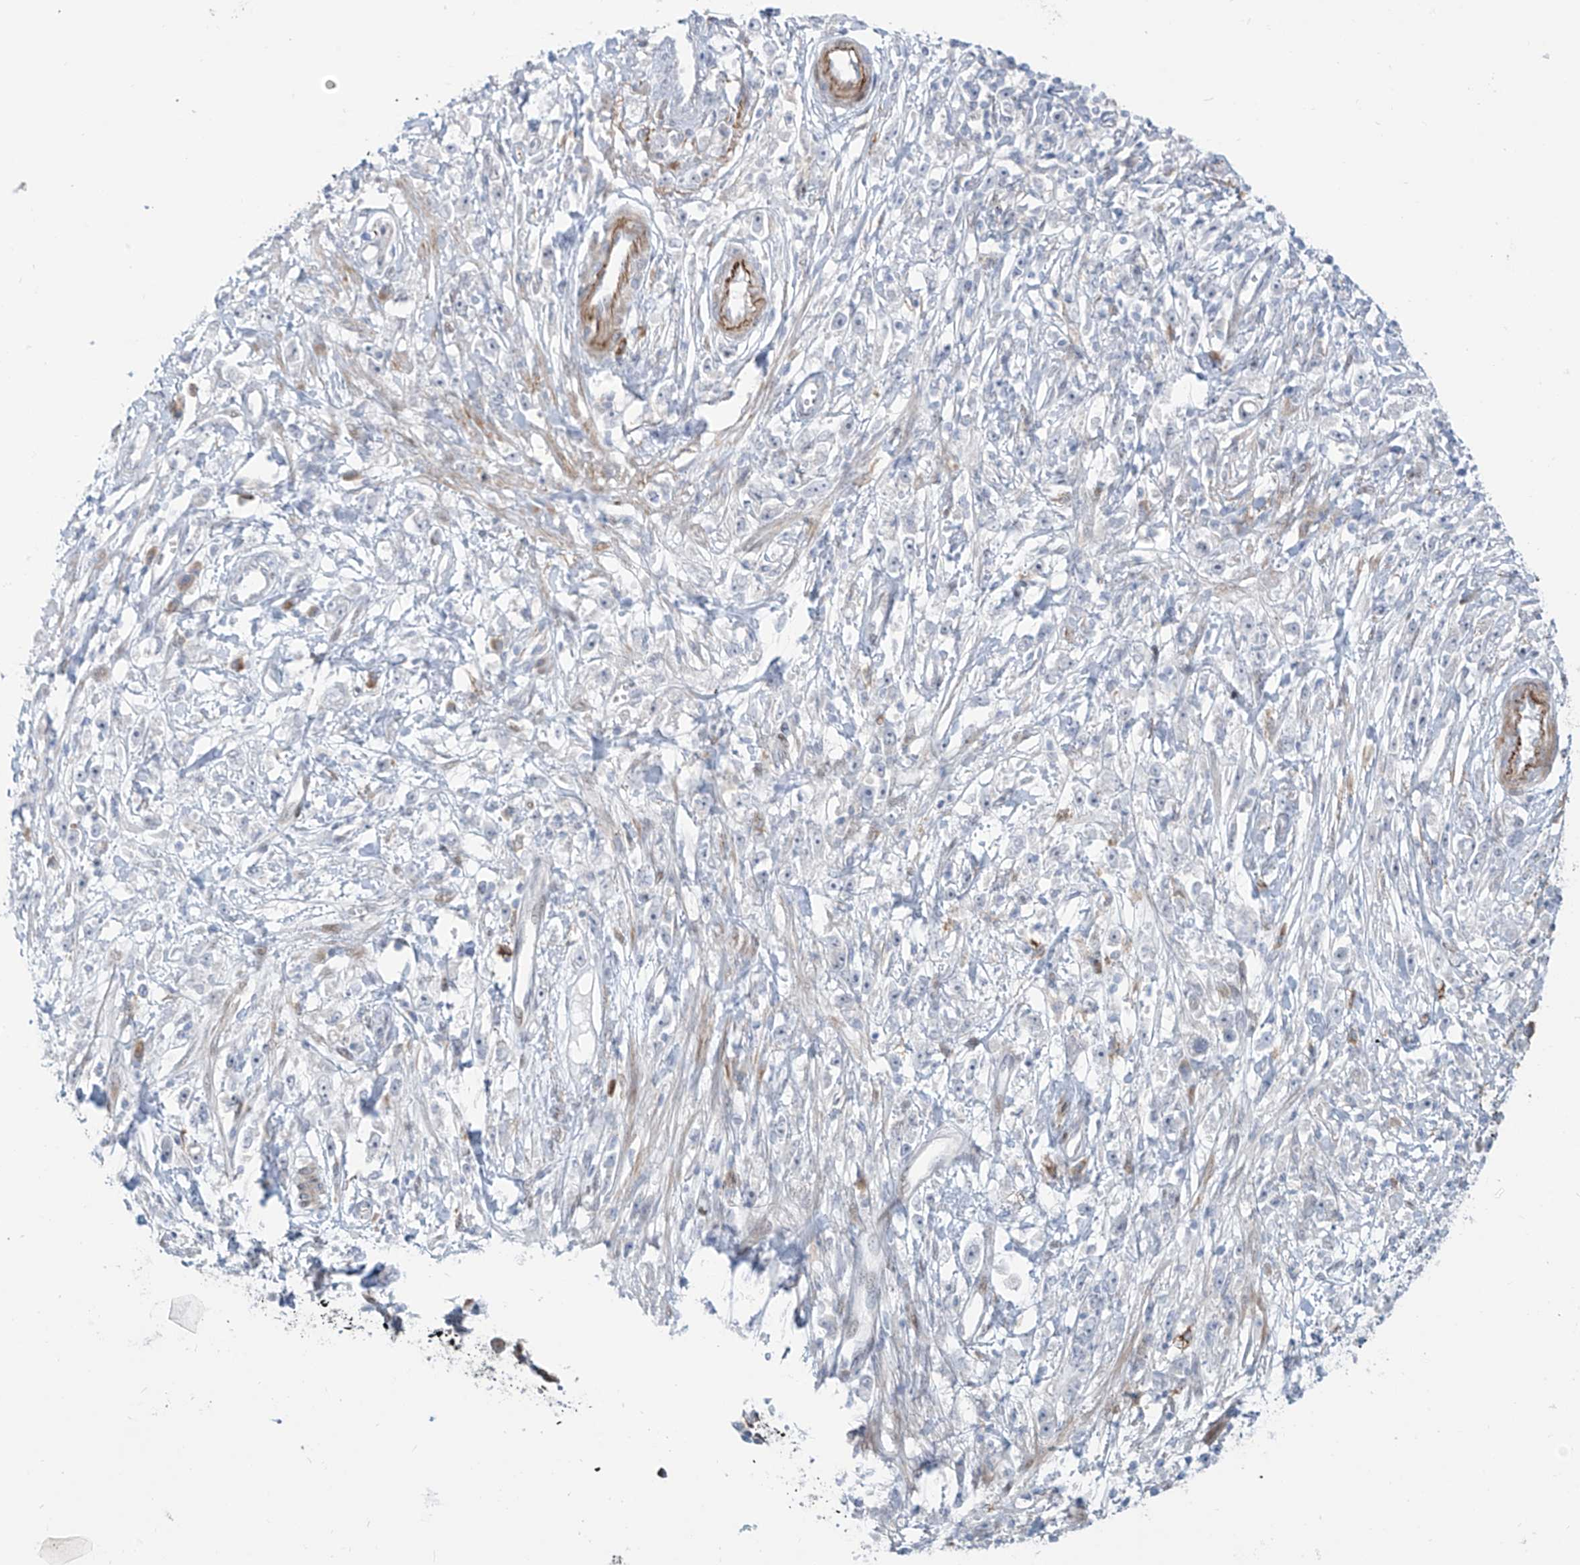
{"staining": {"intensity": "negative", "quantity": "none", "location": "none"}, "tissue": "stomach cancer", "cell_type": "Tumor cells", "image_type": "cancer", "snomed": [{"axis": "morphology", "description": "Adenocarcinoma, NOS"}, {"axis": "topography", "description": "Stomach"}], "caption": "IHC photomicrograph of neoplastic tissue: stomach adenocarcinoma stained with DAB (3,3'-diaminobenzidine) exhibits no significant protein expression in tumor cells. The staining was performed using DAB to visualize the protein expression in brown, while the nuclei were stained in blue with hematoxylin (Magnification: 20x).", "gene": "LIN9", "patient": {"sex": "female", "age": 59}}